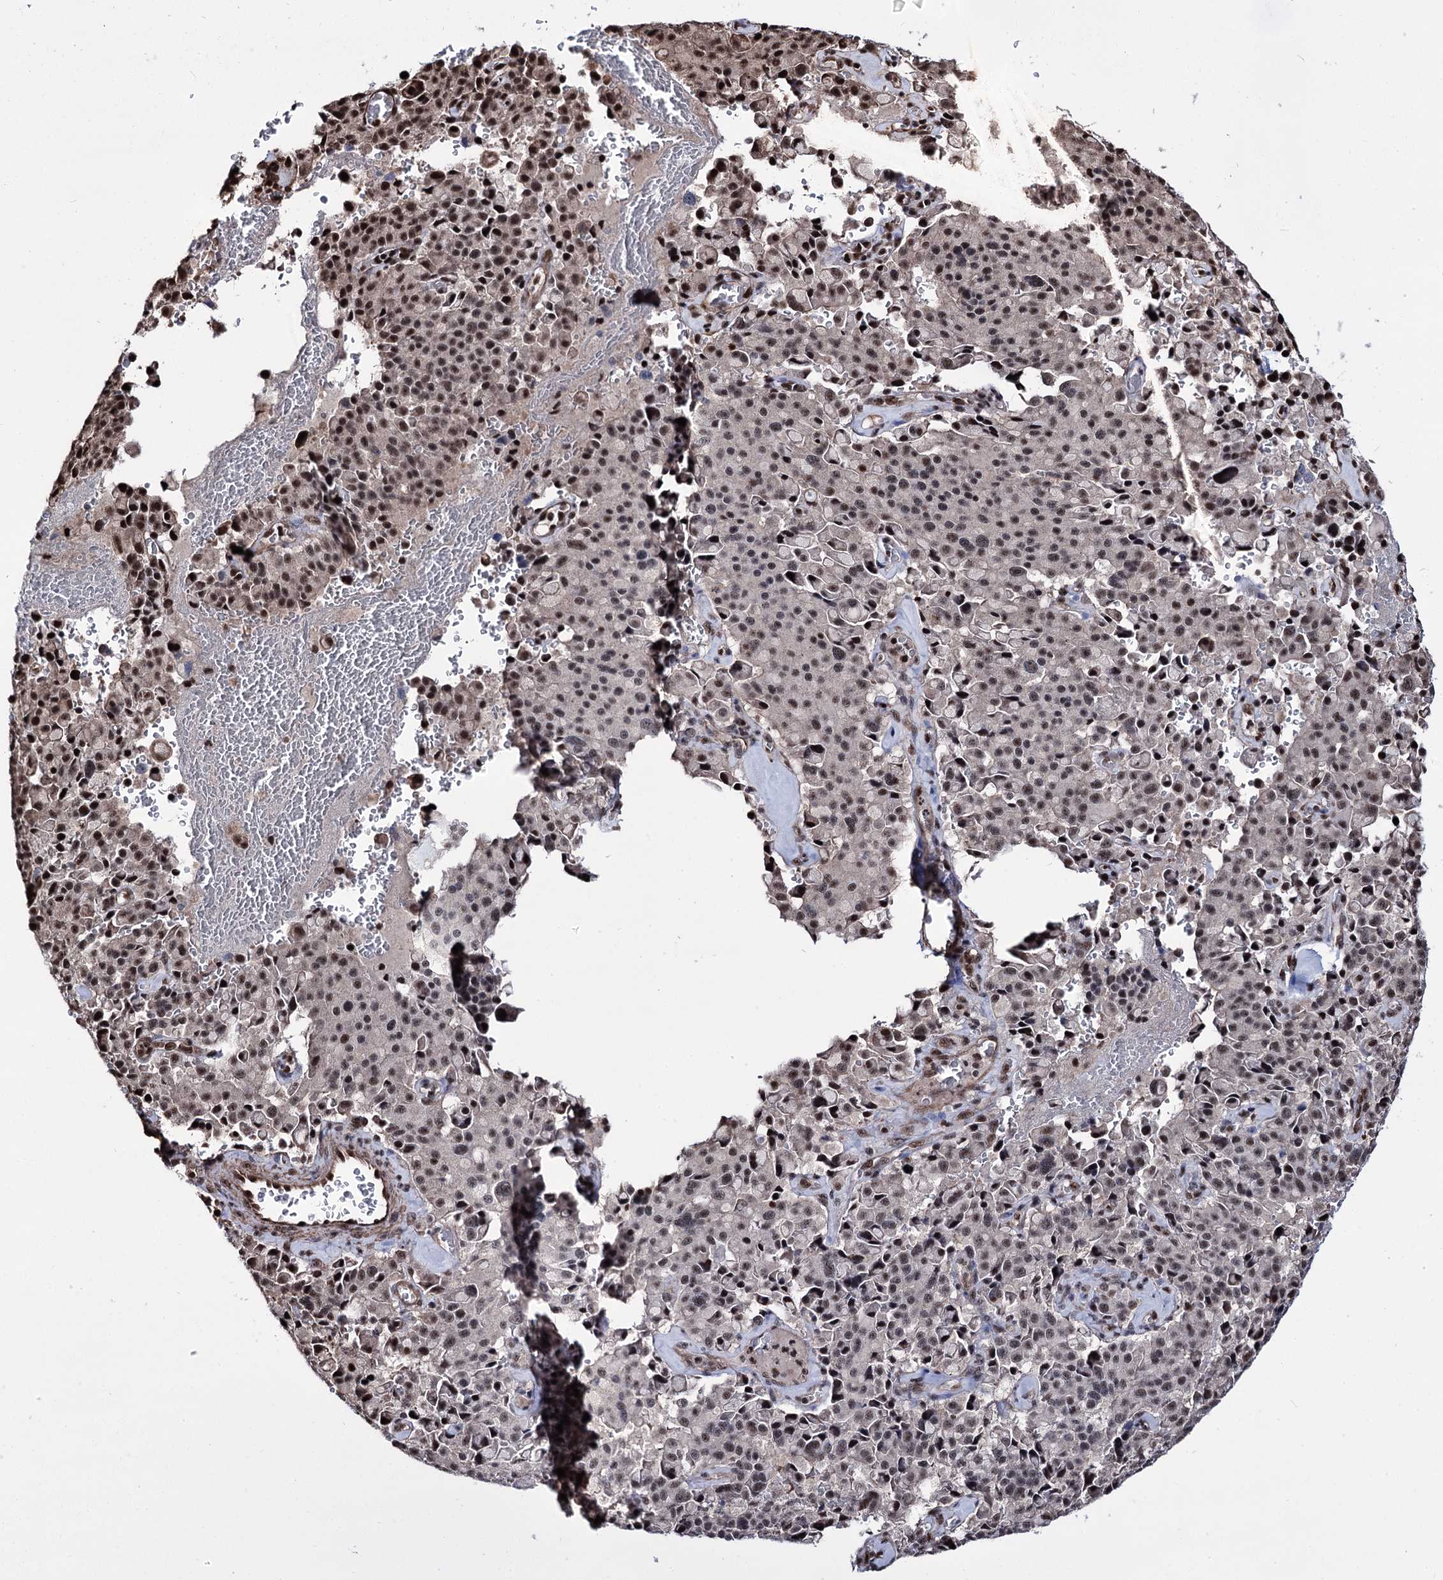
{"staining": {"intensity": "strong", "quantity": "25%-75%", "location": "nuclear"}, "tissue": "pancreatic cancer", "cell_type": "Tumor cells", "image_type": "cancer", "snomed": [{"axis": "morphology", "description": "Adenocarcinoma, NOS"}, {"axis": "topography", "description": "Pancreas"}], "caption": "Protein expression analysis of human adenocarcinoma (pancreatic) reveals strong nuclear expression in approximately 25%-75% of tumor cells. The staining is performed using DAB (3,3'-diaminobenzidine) brown chromogen to label protein expression. The nuclei are counter-stained blue using hematoxylin.", "gene": "CHMP7", "patient": {"sex": "male", "age": 65}}